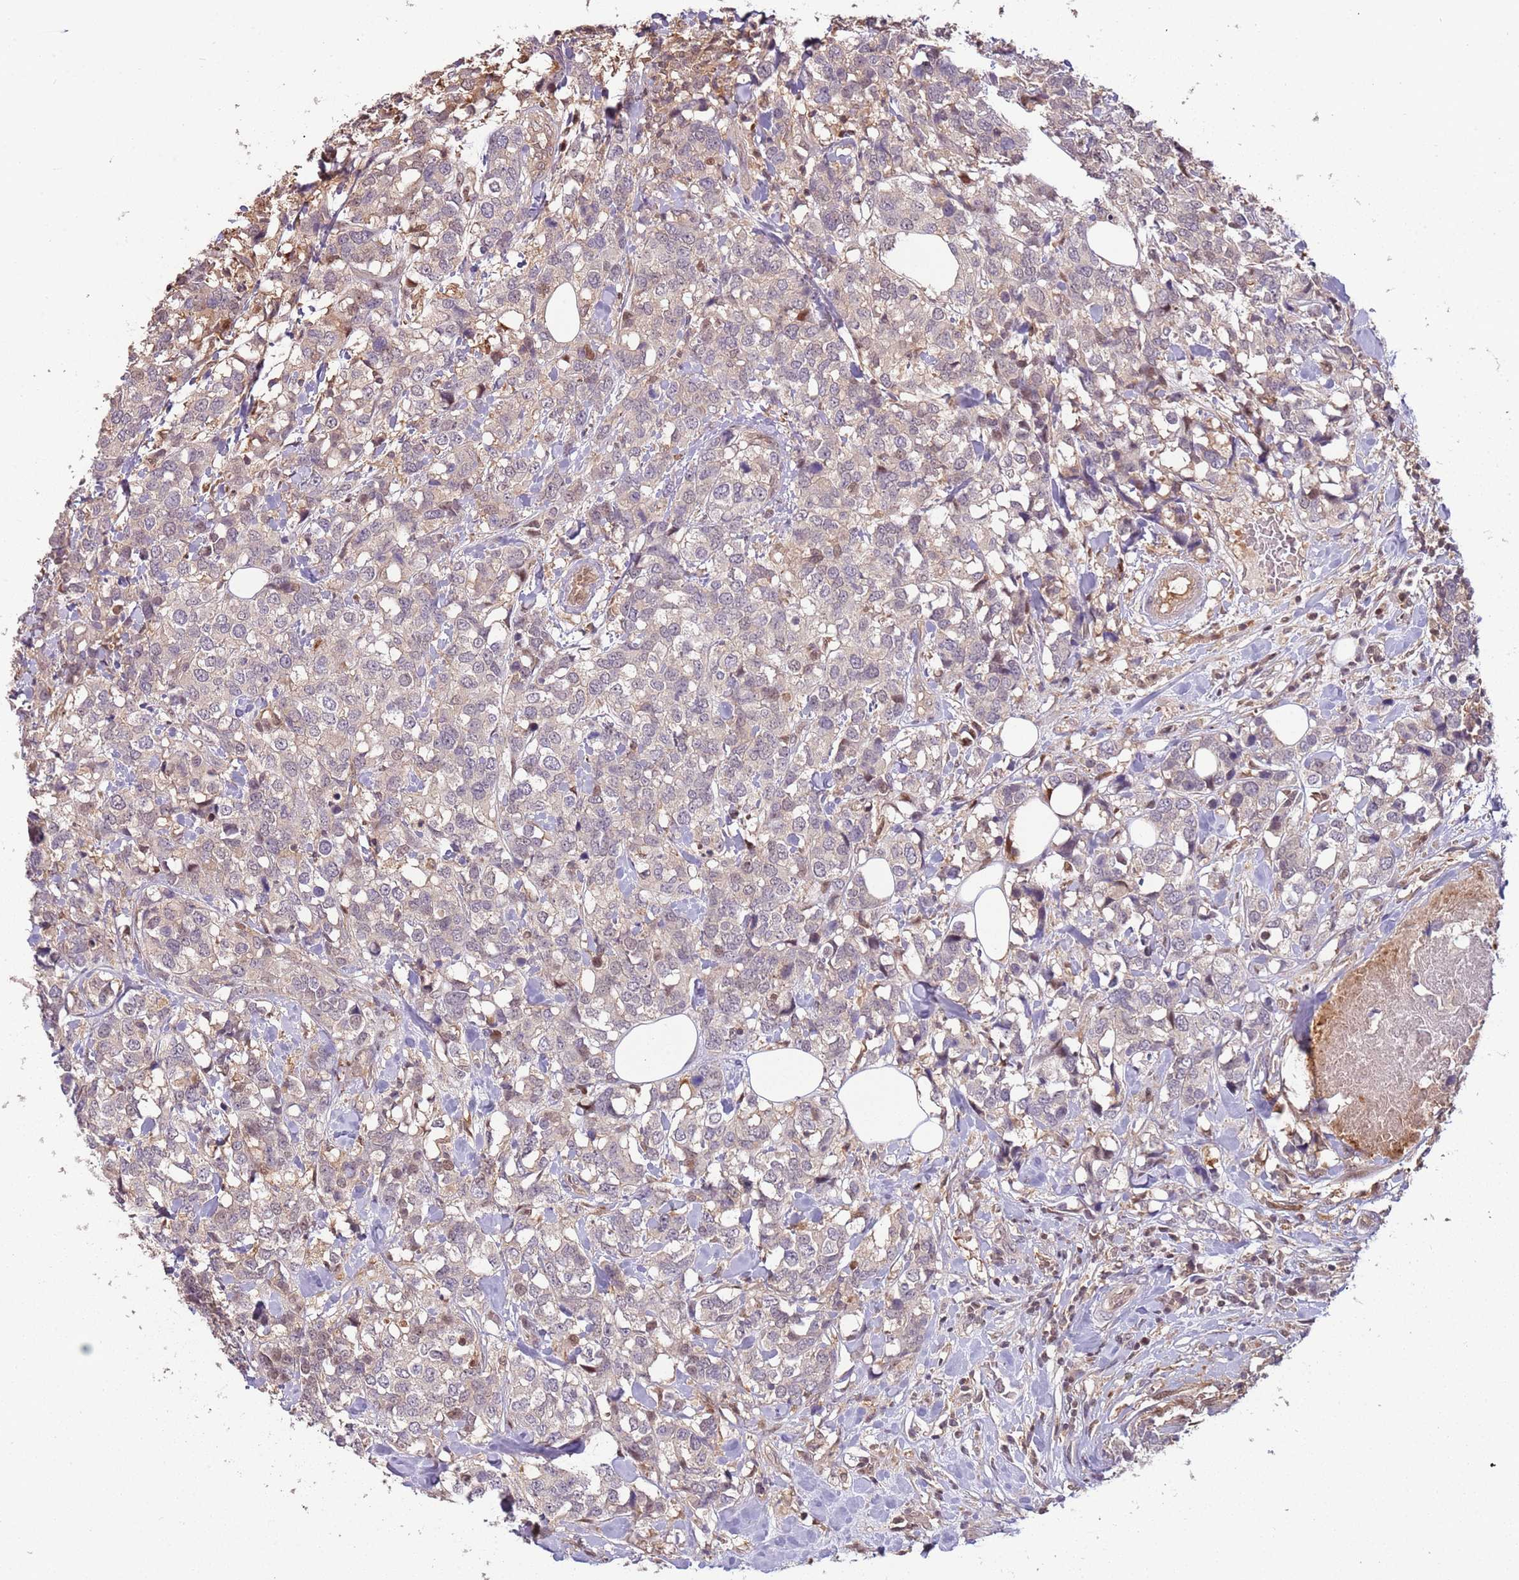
{"staining": {"intensity": "weak", "quantity": "25%-75%", "location": "cytoplasmic/membranous"}, "tissue": "breast cancer", "cell_type": "Tumor cells", "image_type": "cancer", "snomed": [{"axis": "morphology", "description": "Lobular carcinoma"}, {"axis": "topography", "description": "Breast"}], "caption": "Immunohistochemistry staining of breast cancer (lobular carcinoma), which demonstrates low levels of weak cytoplasmic/membranous positivity in approximately 25%-75% of tumor cells indicating weak cytoplasmic/membranous protein expression. The staining was performed using DAB (brown) for protein detection and nuclei were counterstained in hematoxylin (blue).", "gene": "GSTO2", "patient": {"sex": "female", "age": 59}}